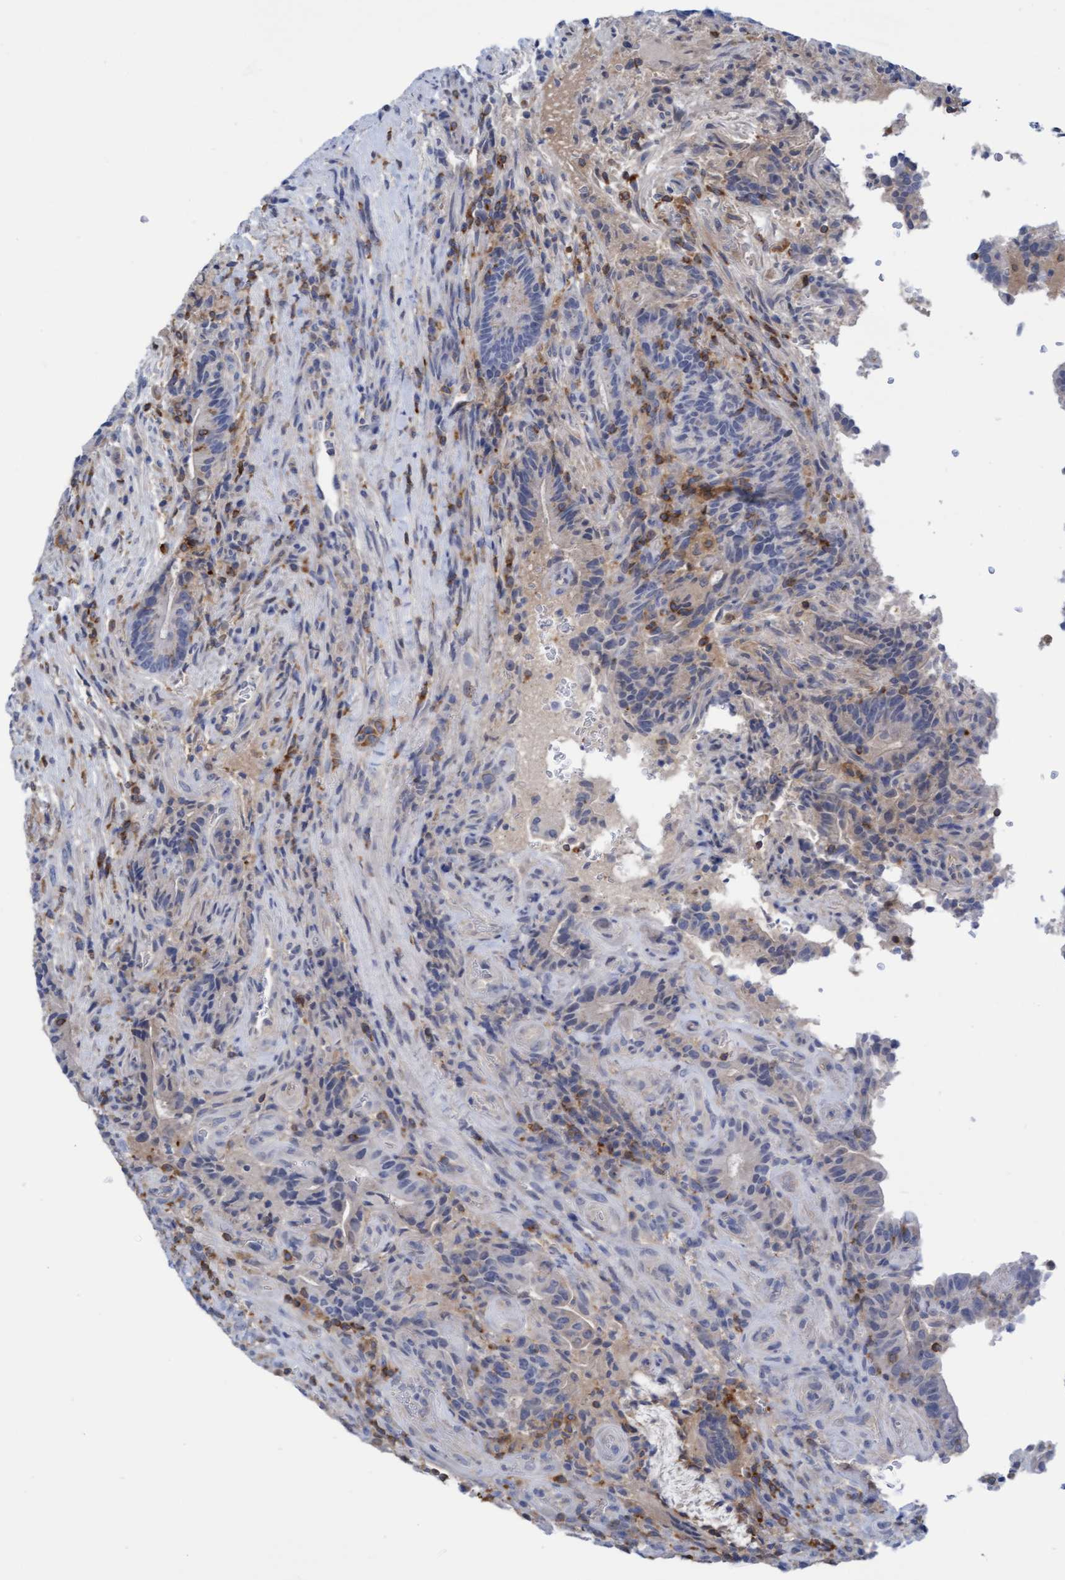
{"staining": {"intensity": "negative", "quantity": "none", "location": "none"}, "tissue": "colorectal cancer", "cell_type": "Tumor cells", "image_type": "cancer", "snomed": [{"axis": "morphology", "description": "Normal tissue, NOS"}, {"axis": "morphology", "description": "Adenocarcinoma, NOS"}, {"axis": "topography", "description": "Colon"}], "caption": "Image shows no protein staining in tumor cells of adenocarcinoma (colorectal) tissue.", "gene": "FNBP1", "patient": {"sex": "female", "age": 75}}